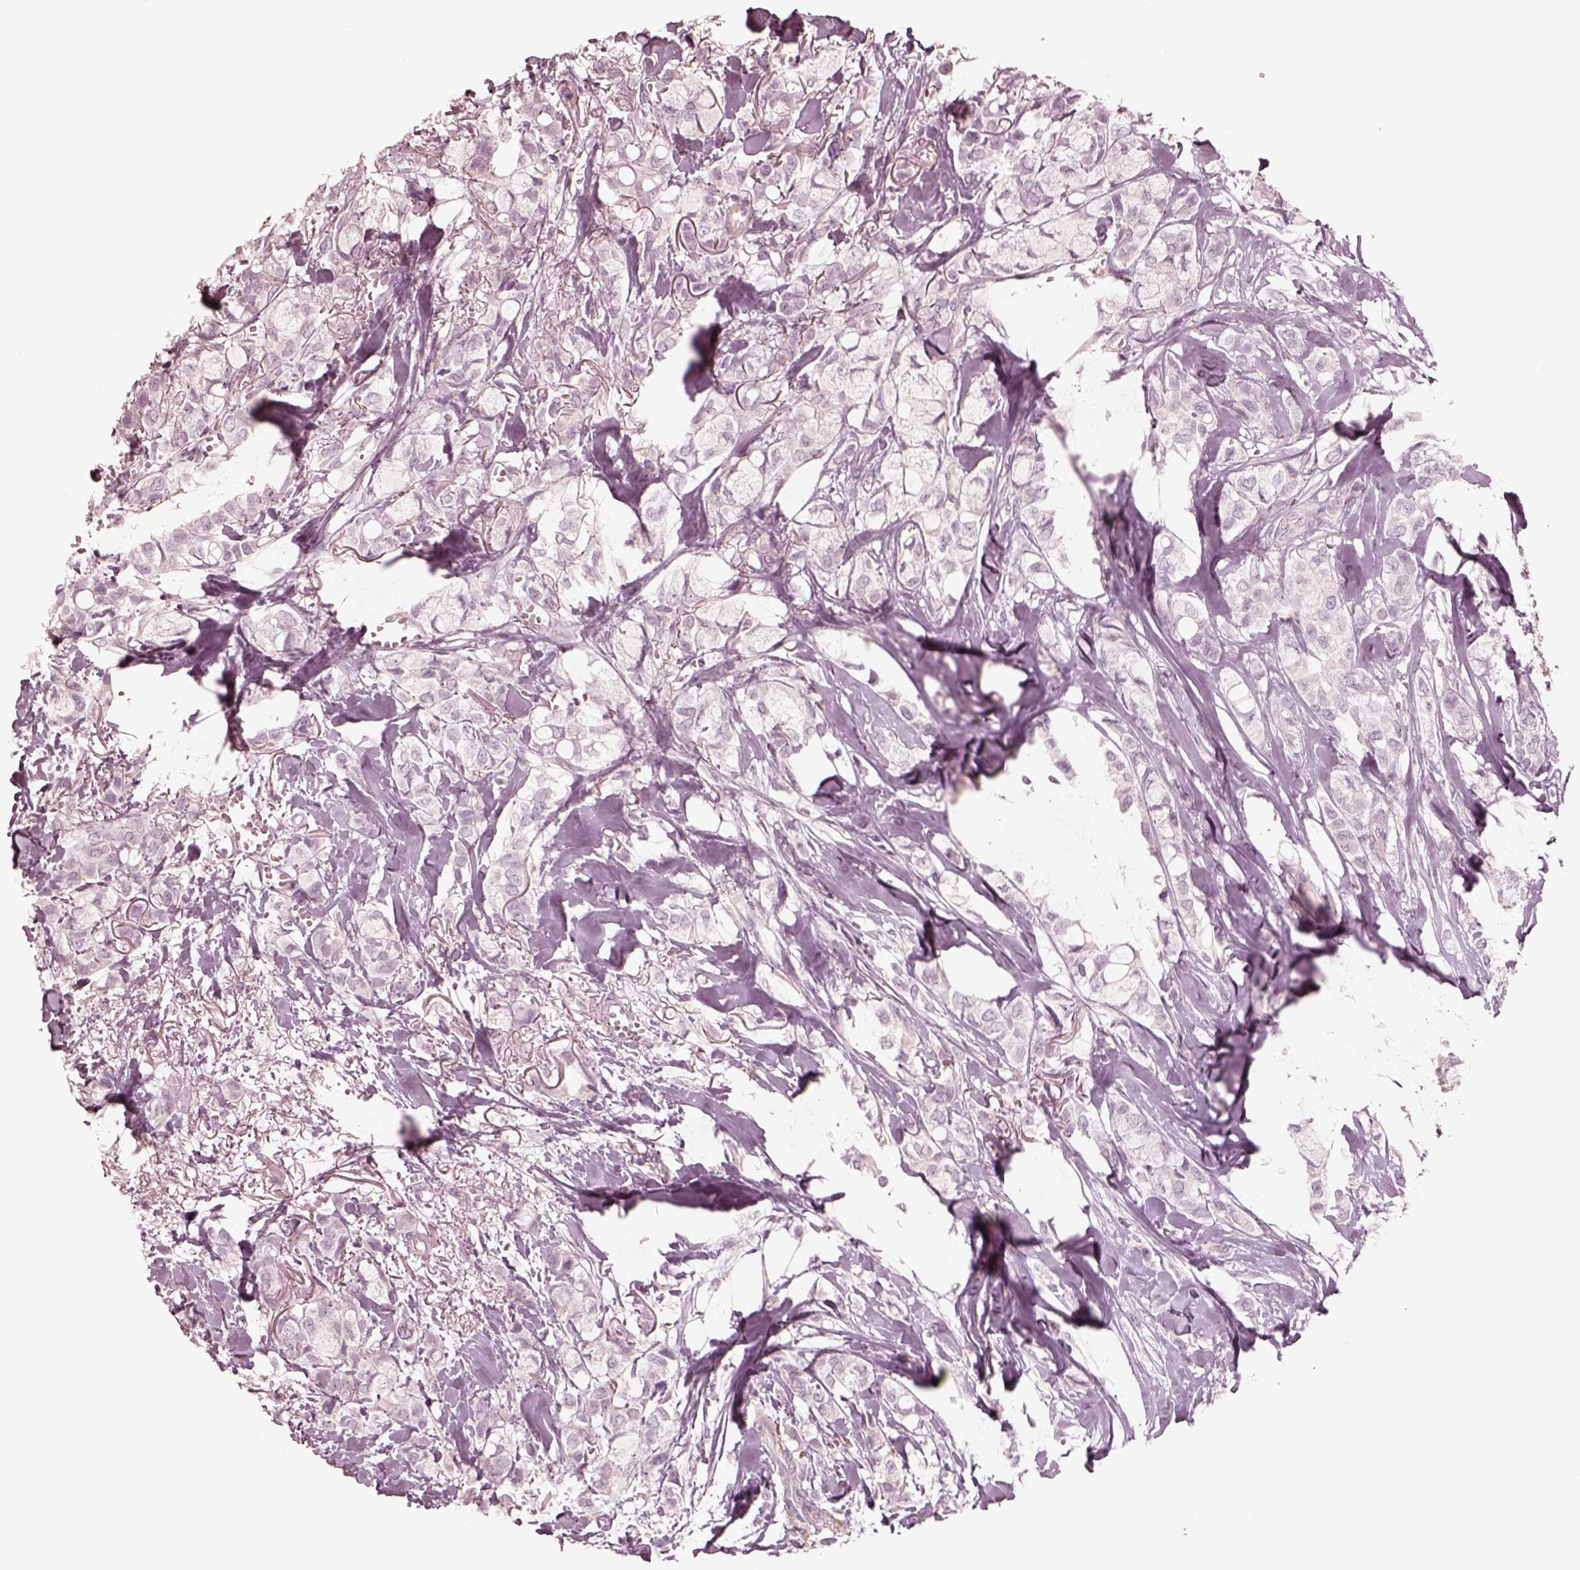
{"staining": {"intensity": "negative", "quantity": "none", "location": "none"}, "tissue": "breast cancer", "cell_type": "Tumor cells", "image_type": "cancer", "snomed": [{"axis": "morphology", "description": "Duct carcinoma"}, {"axis": "topography", "description": "Breast"}], "caption": "This is an immunohistochemistry (IHC) micrograph of breast cancer (intraductal carcinoma). There is no expression in tumor cells.", "gene": "DNAAF9", "patient": {"sex": "female", "age": 85}}